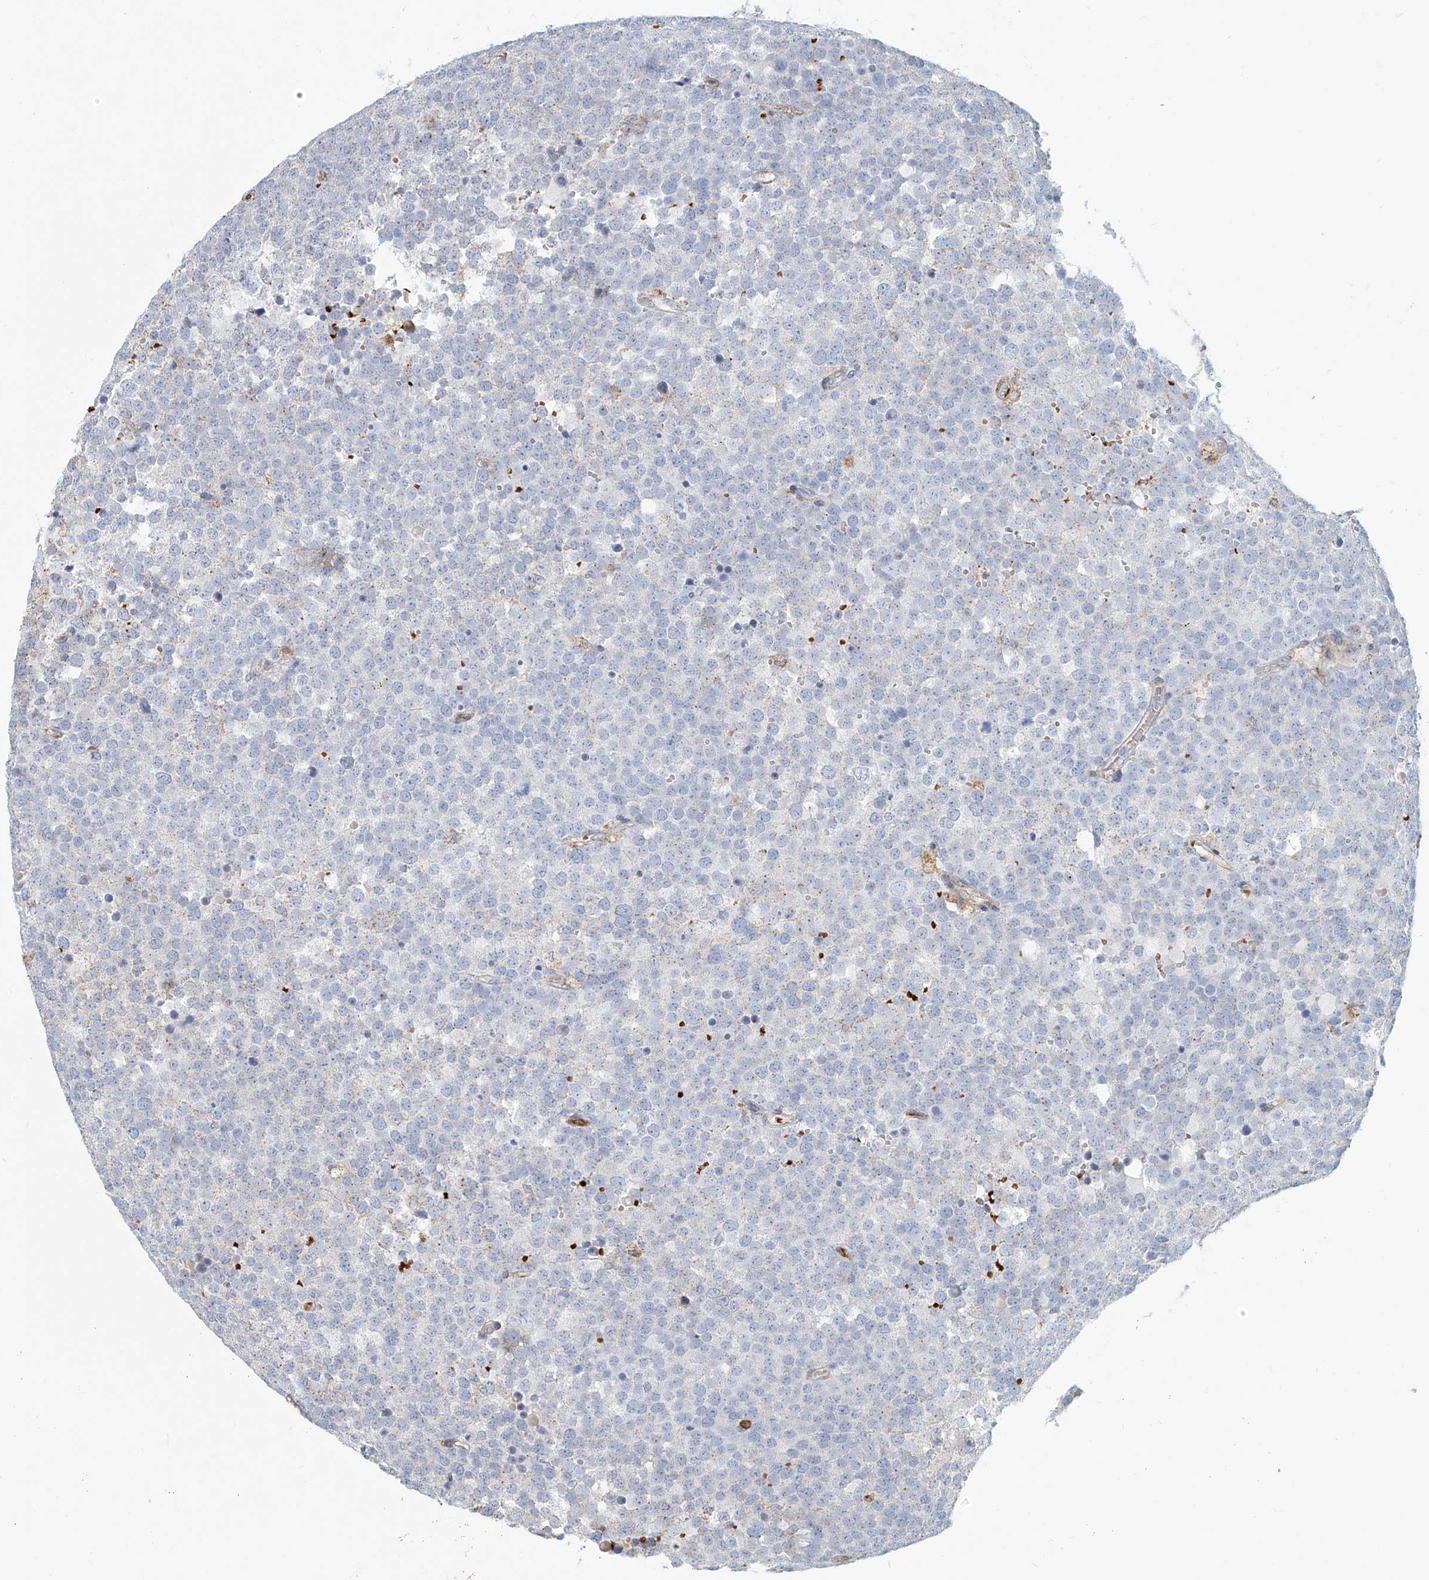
{"staining": {"intensity": "negative", "quantity": "none", "location": "none"}, "tissue": "testis cancer", "cell_type": "Tumor cells", "image_type": "cancer", "snomed": [{"axis": "morphology", "description": "Seminoma, NOS"}, {"axis": "topography", "description": "Testis"}], "caption": "Tumor cells are negative for brown protein staining in seminoma (testis). (Immunohistochemistry, brightfield microscopy, high magnification).", "gene": "PTPRA", "patient": {"sex": "male", "age": 71}}